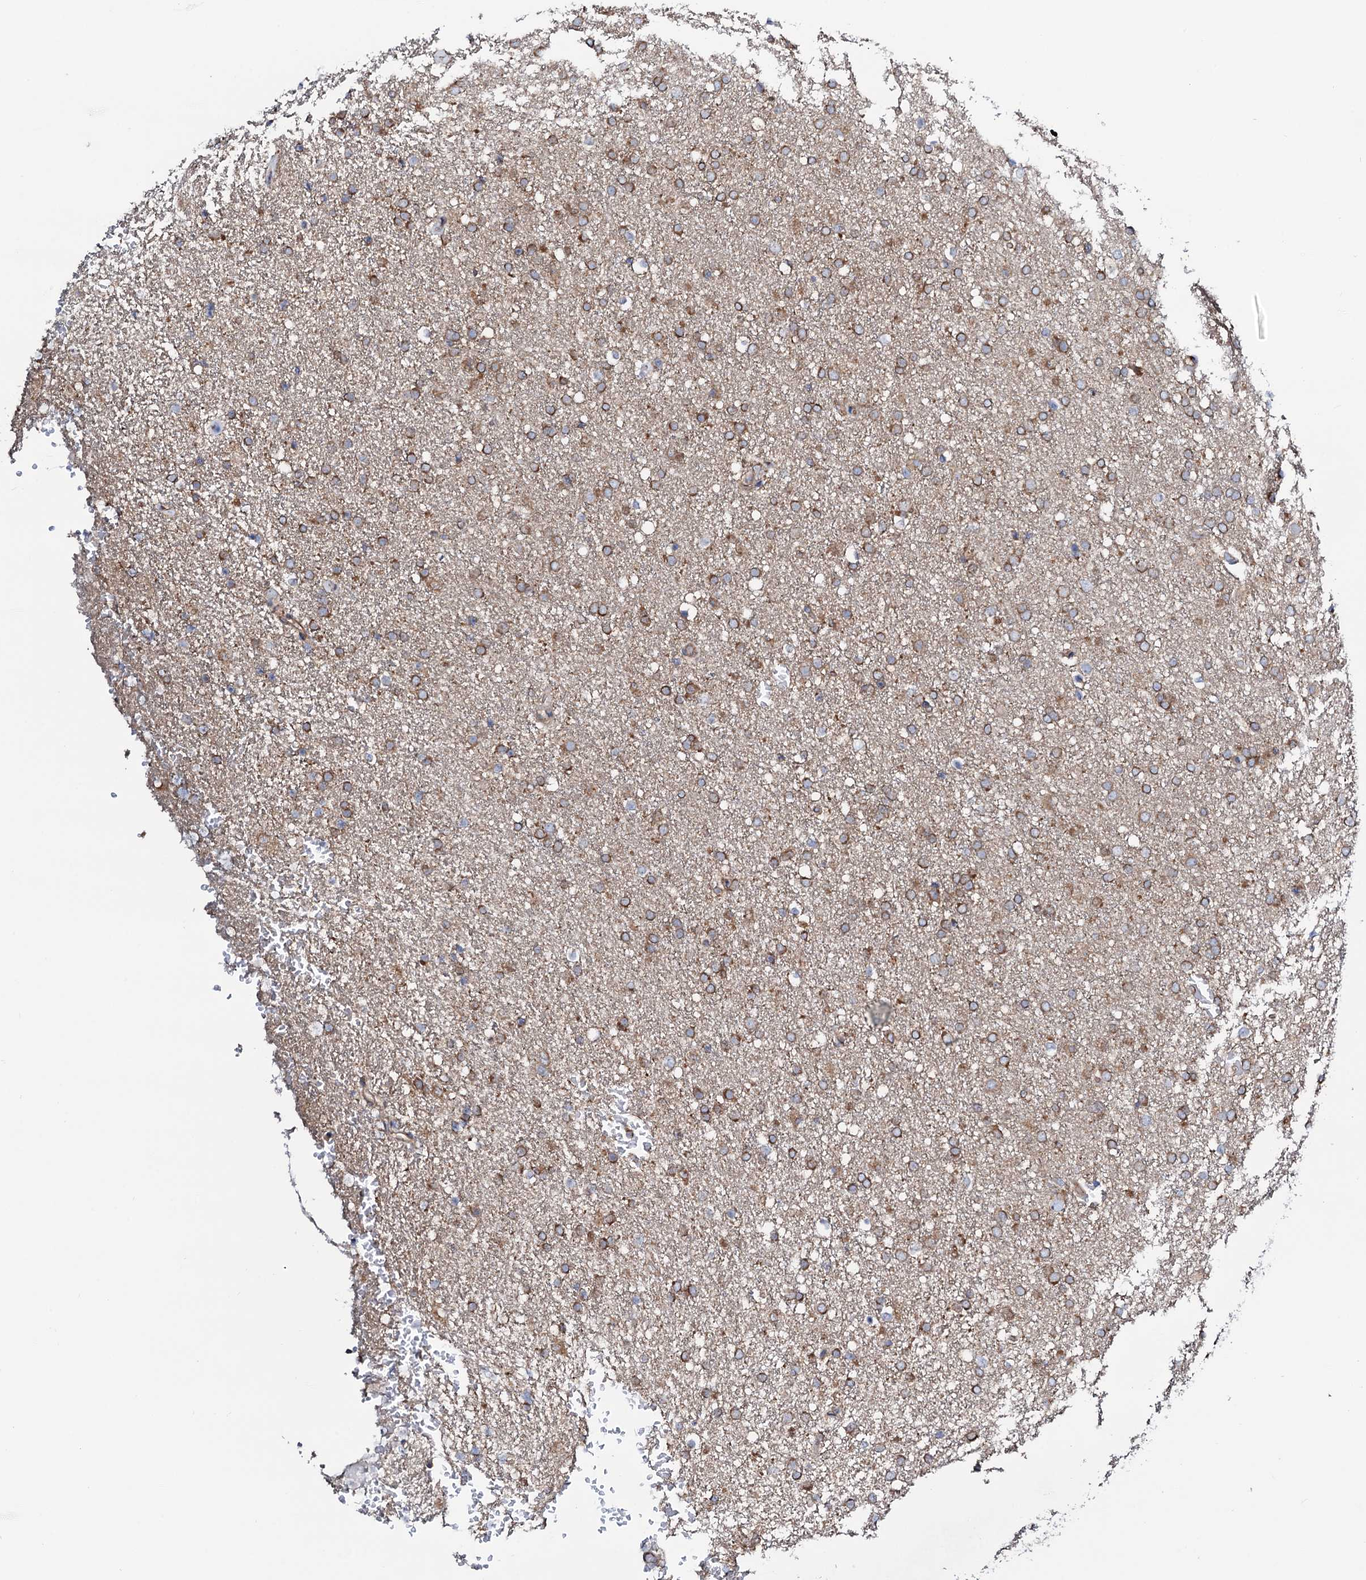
{"staining": {"intensity": "moderate", "quantity": "25%-75%", "location": "cytoplasmic/membranous"}, "tissue": "glioma", "cell_type": "Tumor cells", "image_type": "cancer", "snomed": [{"axis": "morphology", "description": "Glioma, malignant, High grade"}, {"axis": "topography", "description": "Brain"}], "caption": "High-power microscopy captured an immunohistochemistry photomicrograph of malignant glioma (high-grade), revealing moderate cytoplasmic/membranous positivity in about 25%-75% of tumor cells.", "gene": "STARD13", "patient": {"sex": "male", "age": 72}}